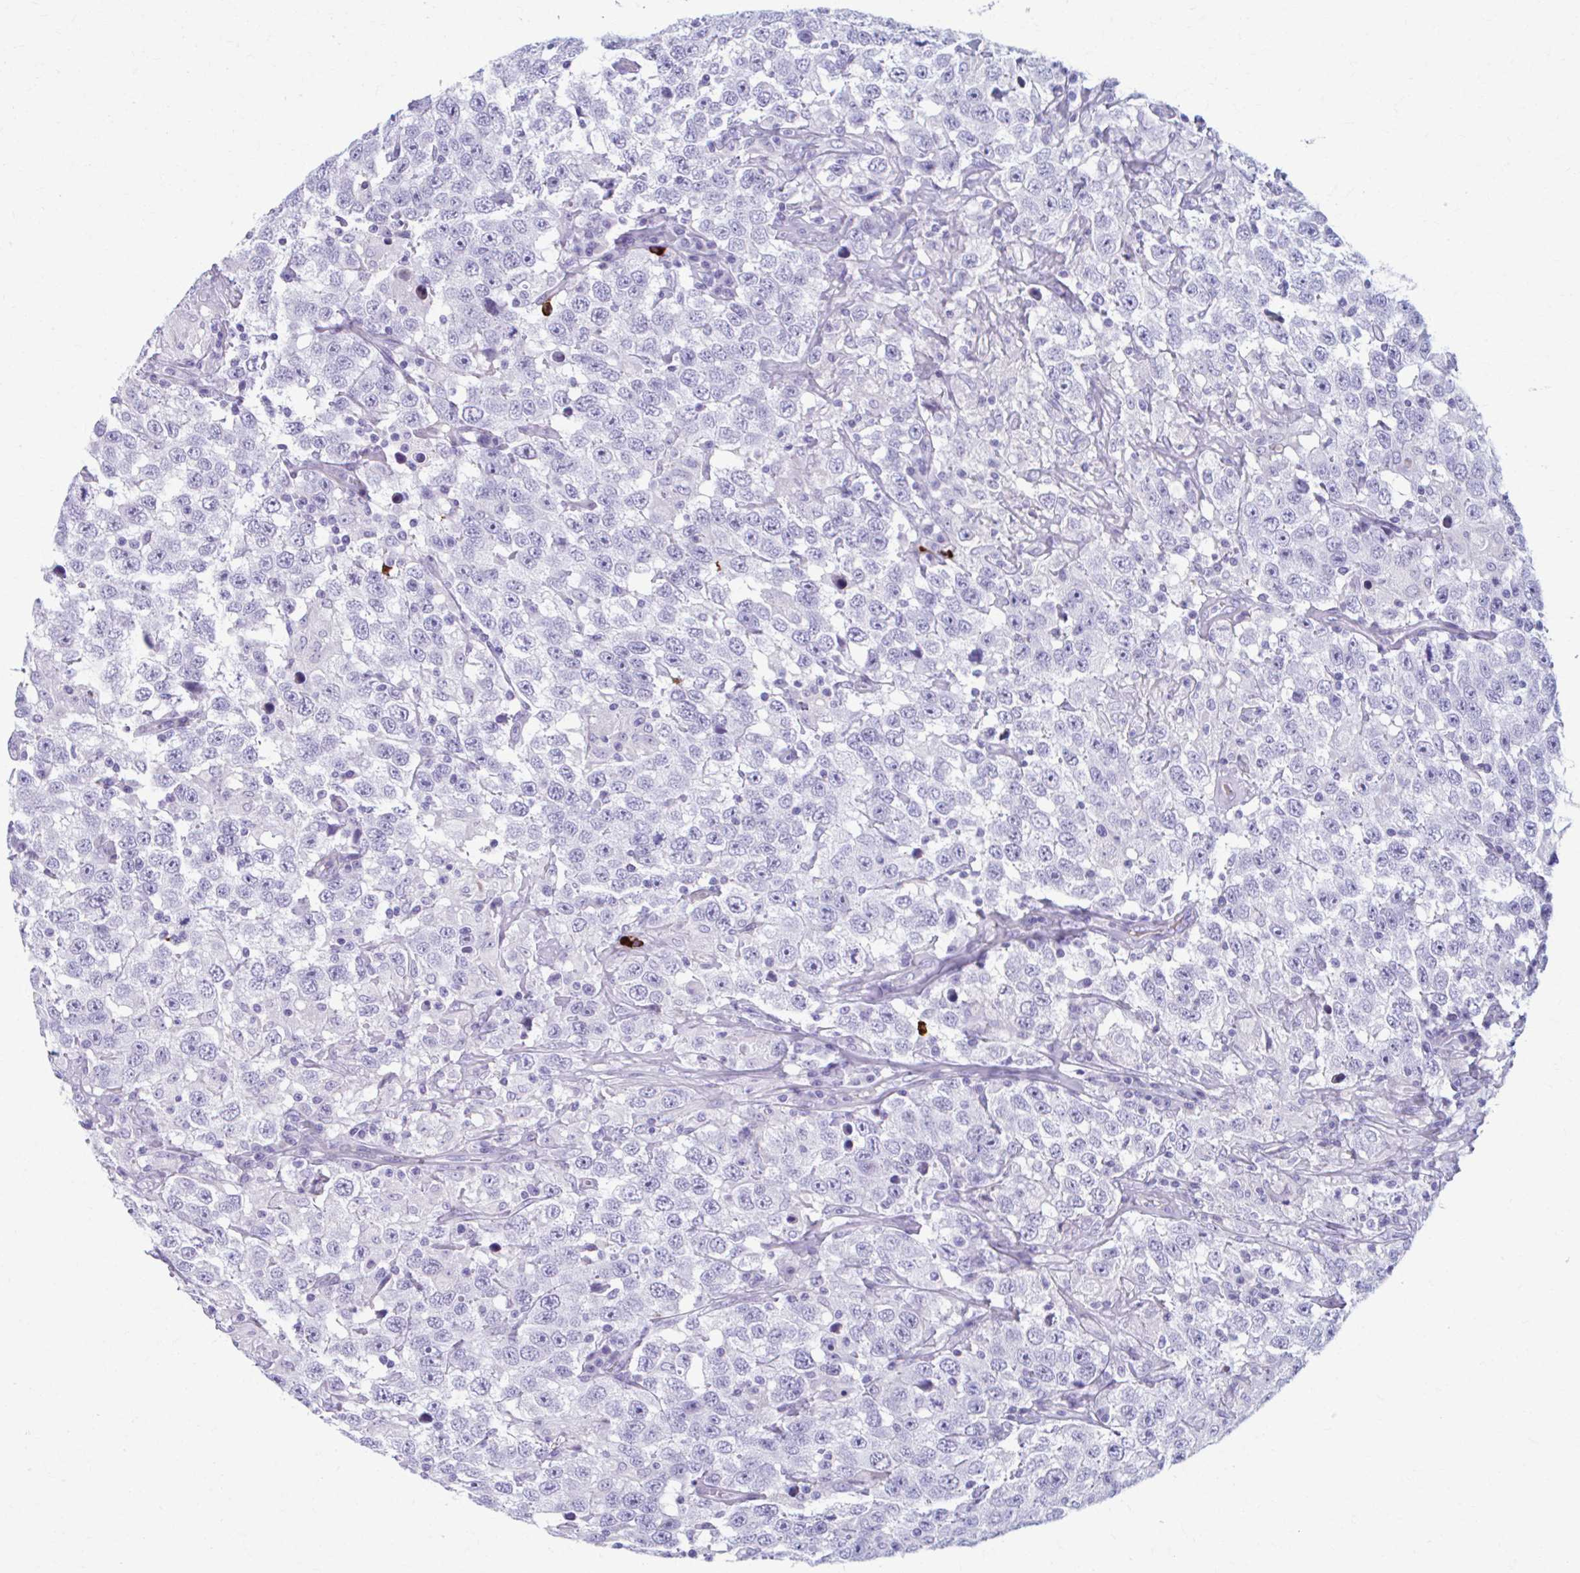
{"staining": {"intensity": "negative", "quantity": "none", "location": "none"}, "tissue": "testis cancer", "cell_type": "Tumor cells", "image_type": "cancer", "snomed": [{"axis": "morphology", "description": "Seminoma, NOS"}, {"axis": "topography", "description": "Testis"}], "caption": "Immunohistochemistry of human seminoma (testis) shows no staining in tumor cells. Nuclei are stained in blue.", "gene": "C12orf71", "patient": {"sex": "male", "age": 41}}